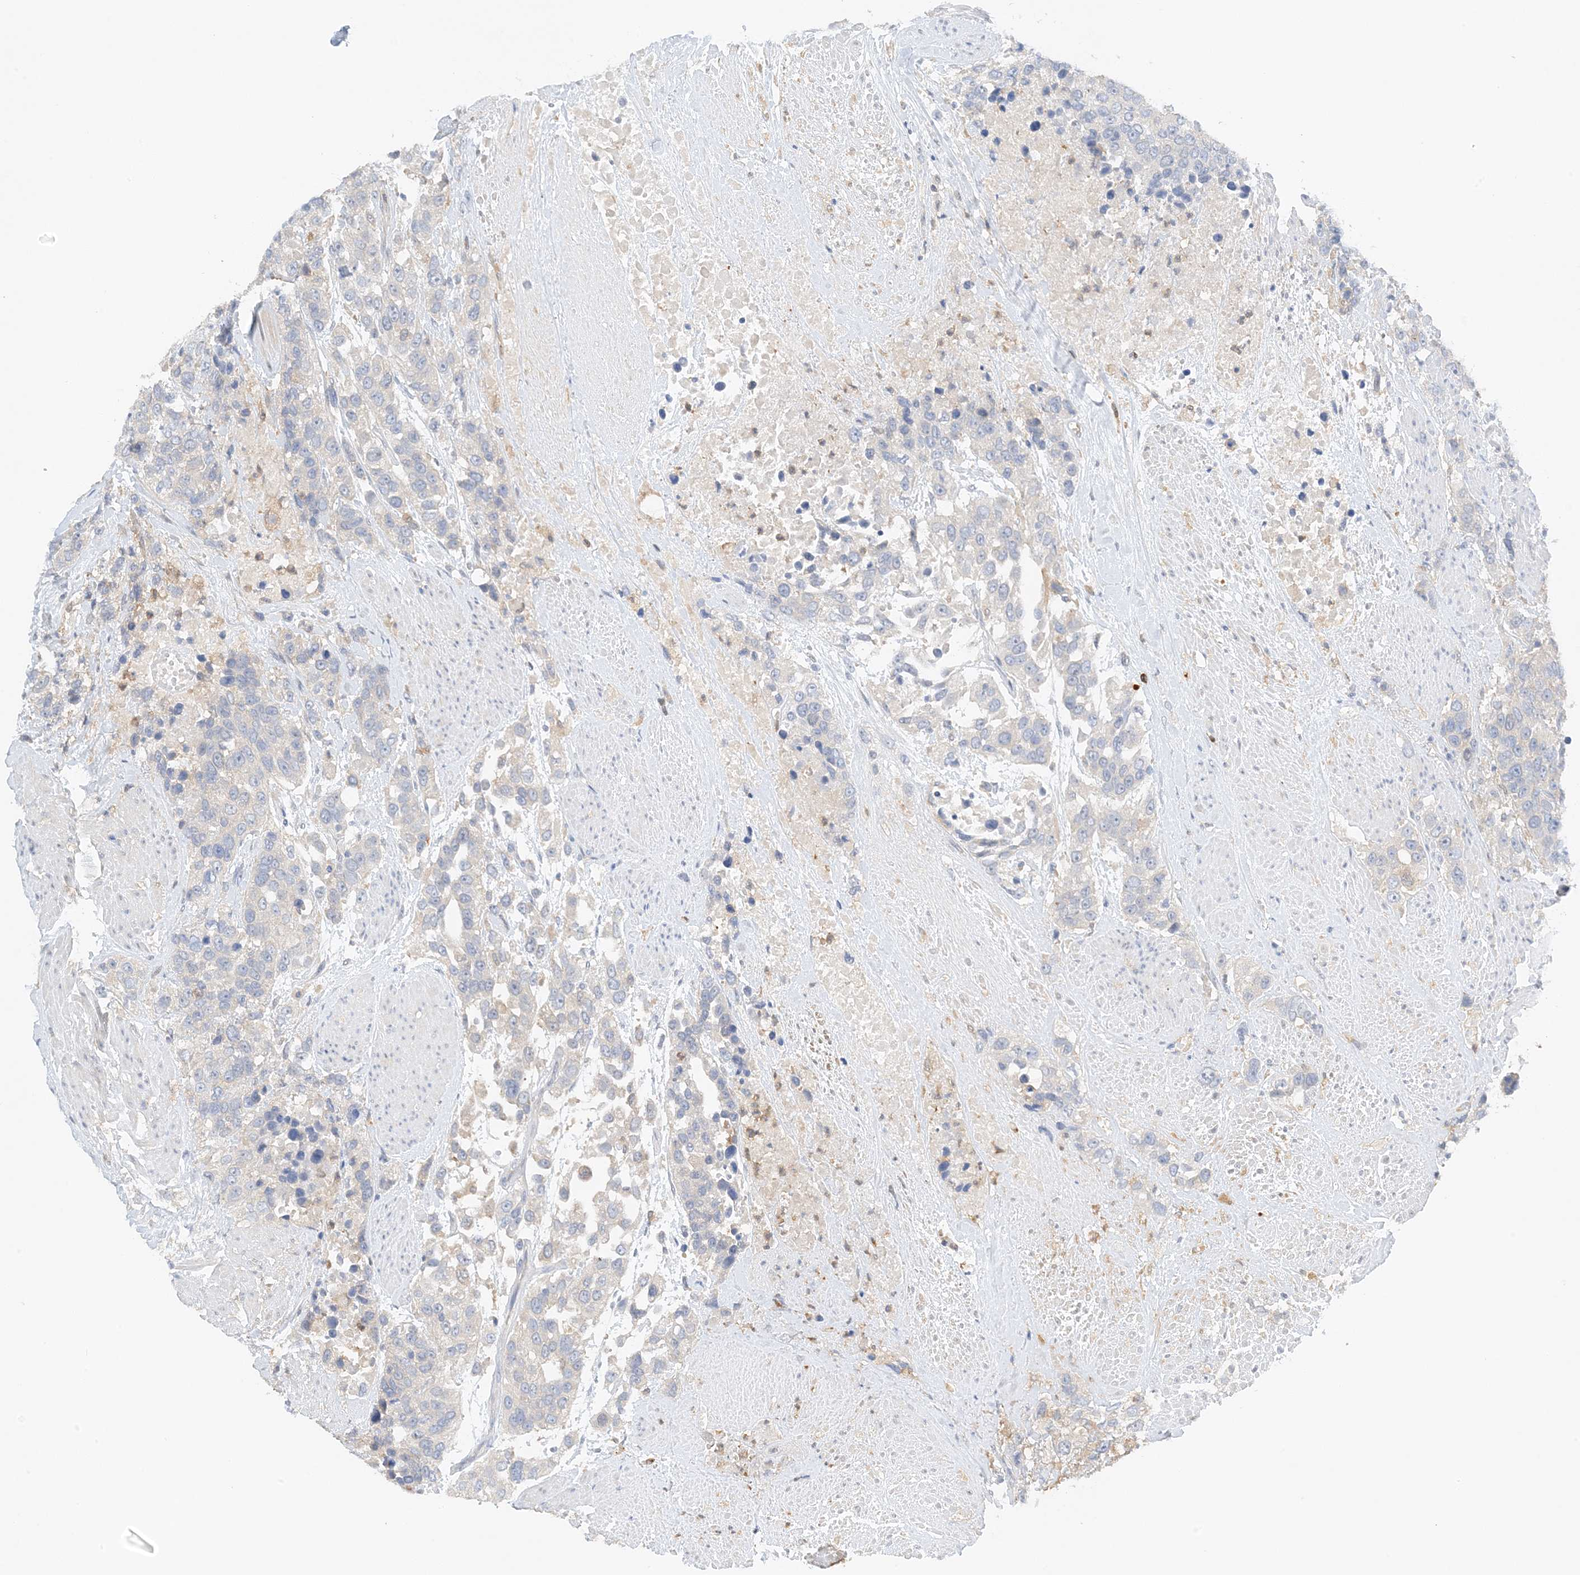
{"staining": {"intensity": "negative", "quantity": "none", "location": "none"}, "tissue": "urothelial cancer", "cell_type": "Tumor cells", "image_type": "cancer", "snomed": [{"axis": "morphology", "description": "Urothelial carcinoma, High grade"}, {"axis": "topography", "description": "Urinary bladder"}], "caption": "The micrograph reveals no staining of tumor cells in urothelial carcinoma (high-grade).", "gene": "KIFBP", "patient": {"sex": "female", "age": 80}}